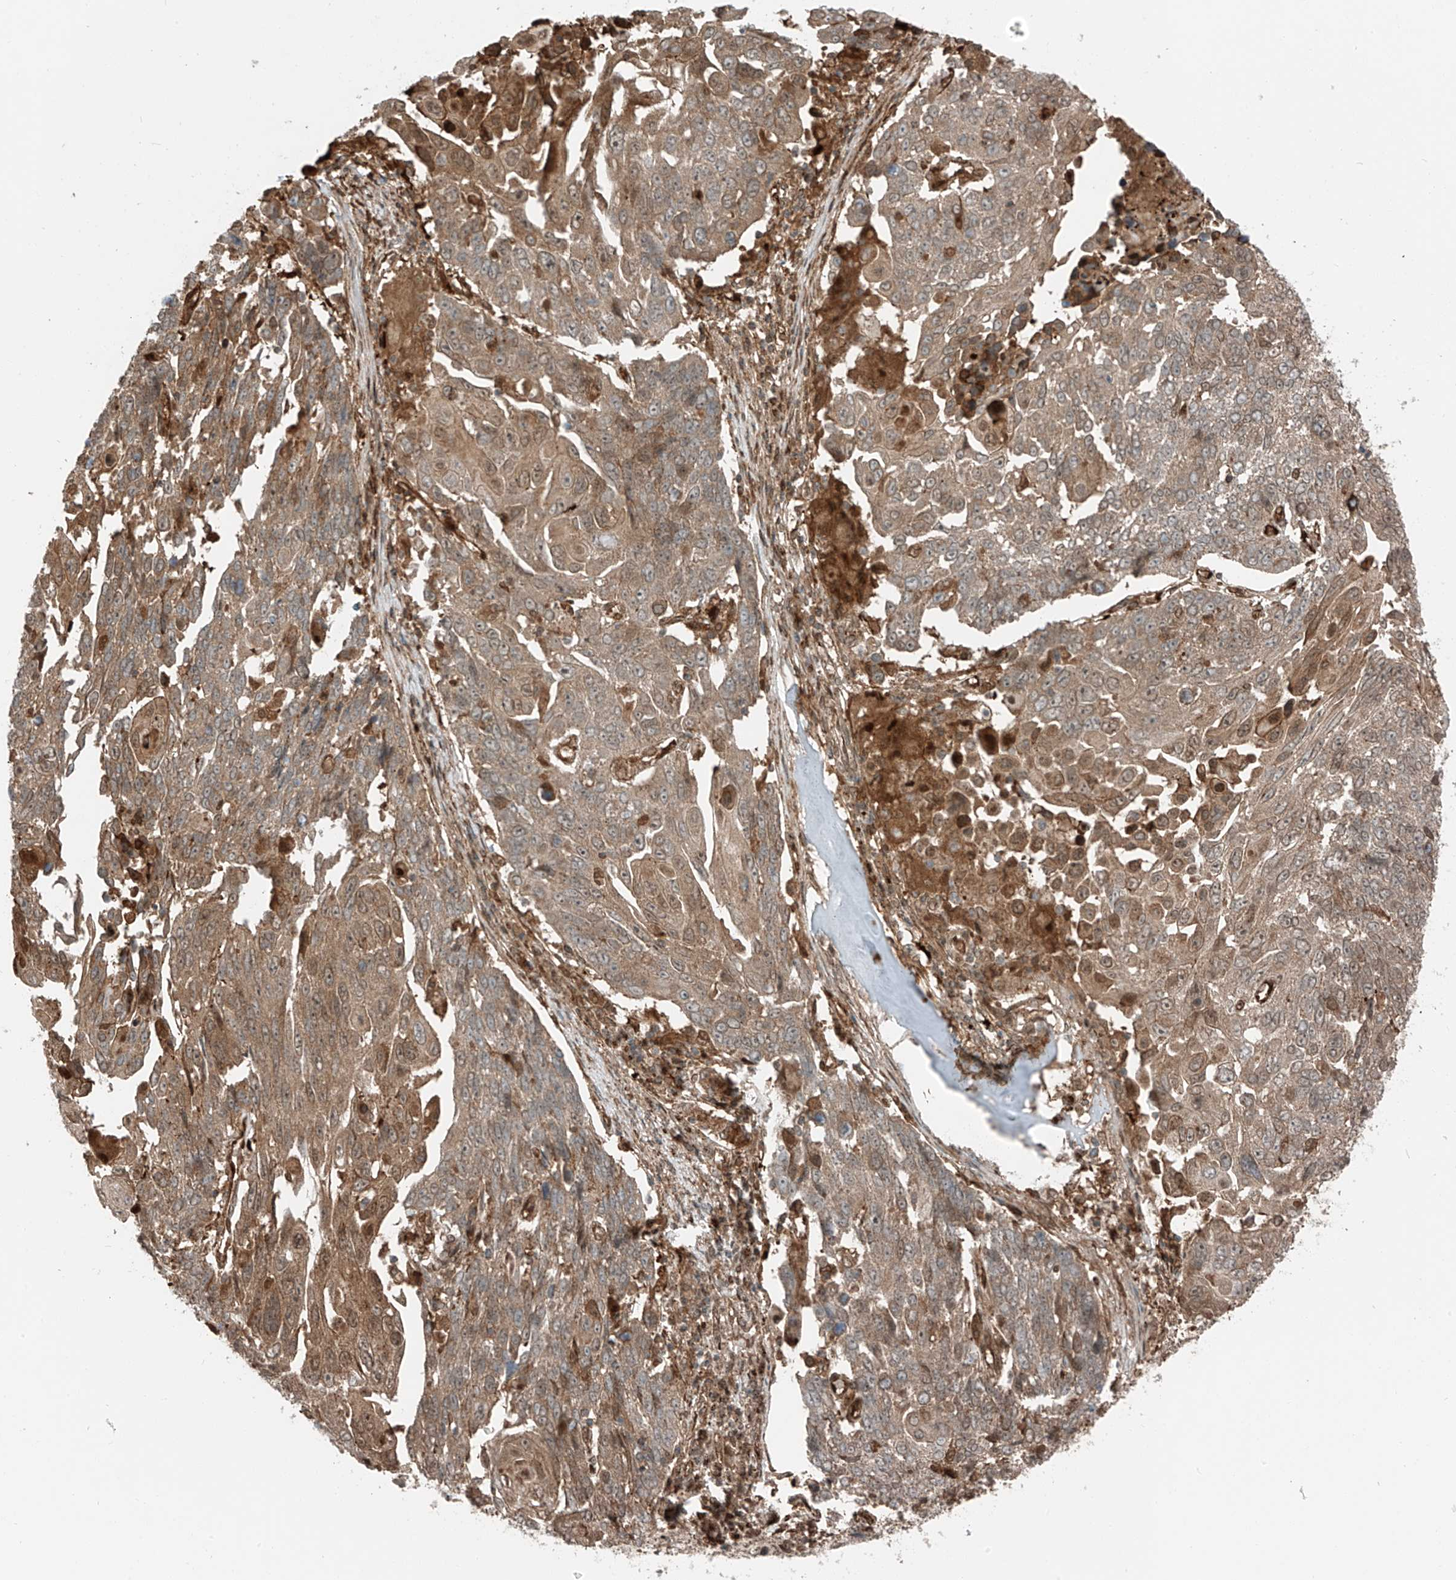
{"staining": {"intensity": "moderate", "quantity": ">75%", "location": "cytoplasmic/membranous,nuclear"}, "tissue": "lung cancer", "cell_type": "Tumor cells", "image_type": "cancer", "snomed": [{"axis": "morphology", "description": "Squamous cell carcinoma, NOS"}, {"axis": "topography", "description": "Lung"}], "caption": "Tumor cells exhibit medium levels of moderate cytoplasmic/membranous and nuclear expression in approximately >75% of cells in squamous cell carcinoma (lung).", "gene": "USP48", "patient": {"sex": "male", "age": 66}}